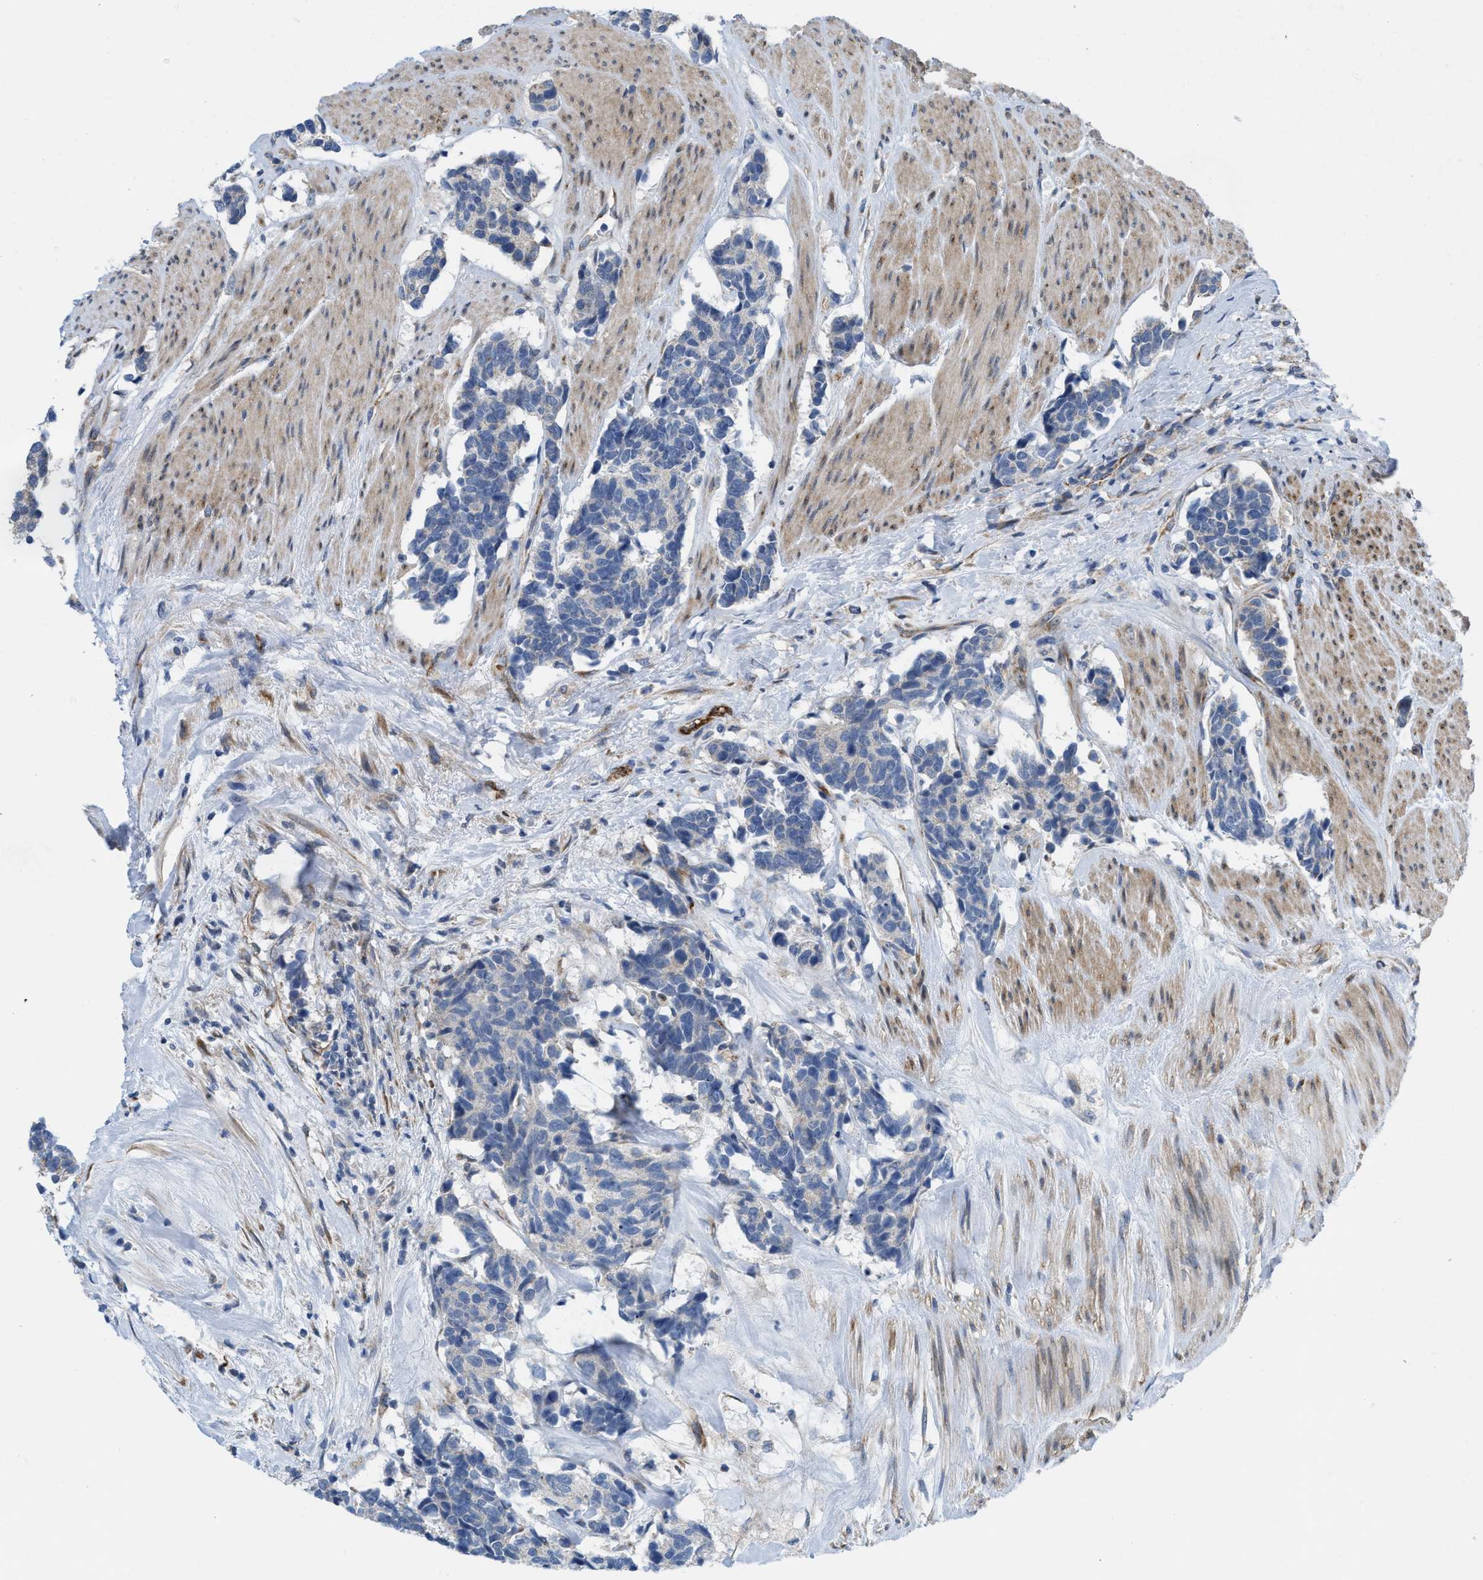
{"staining": {"intensity": "negative", "quantity": "none", "location": "none"}, "tissue": "carcinoid", "cell_type": "Tumor cells", "image_type": "cancer", "snomed": [{"axis": "morphology", "description": "Carcinoma, NOS"}, {"axis": "morphology", "description": "Carcinoid, malignant, NOS"}, {"axis": "topography", "description": "Urinary bladder"}], "caption": "IHC image of neoplastic tissue: carcinoma stained with DAB reveals no significant protein expression in tumor cells.", "gene": "EOGT", "patient": {"sex": "male", "age": 57}}